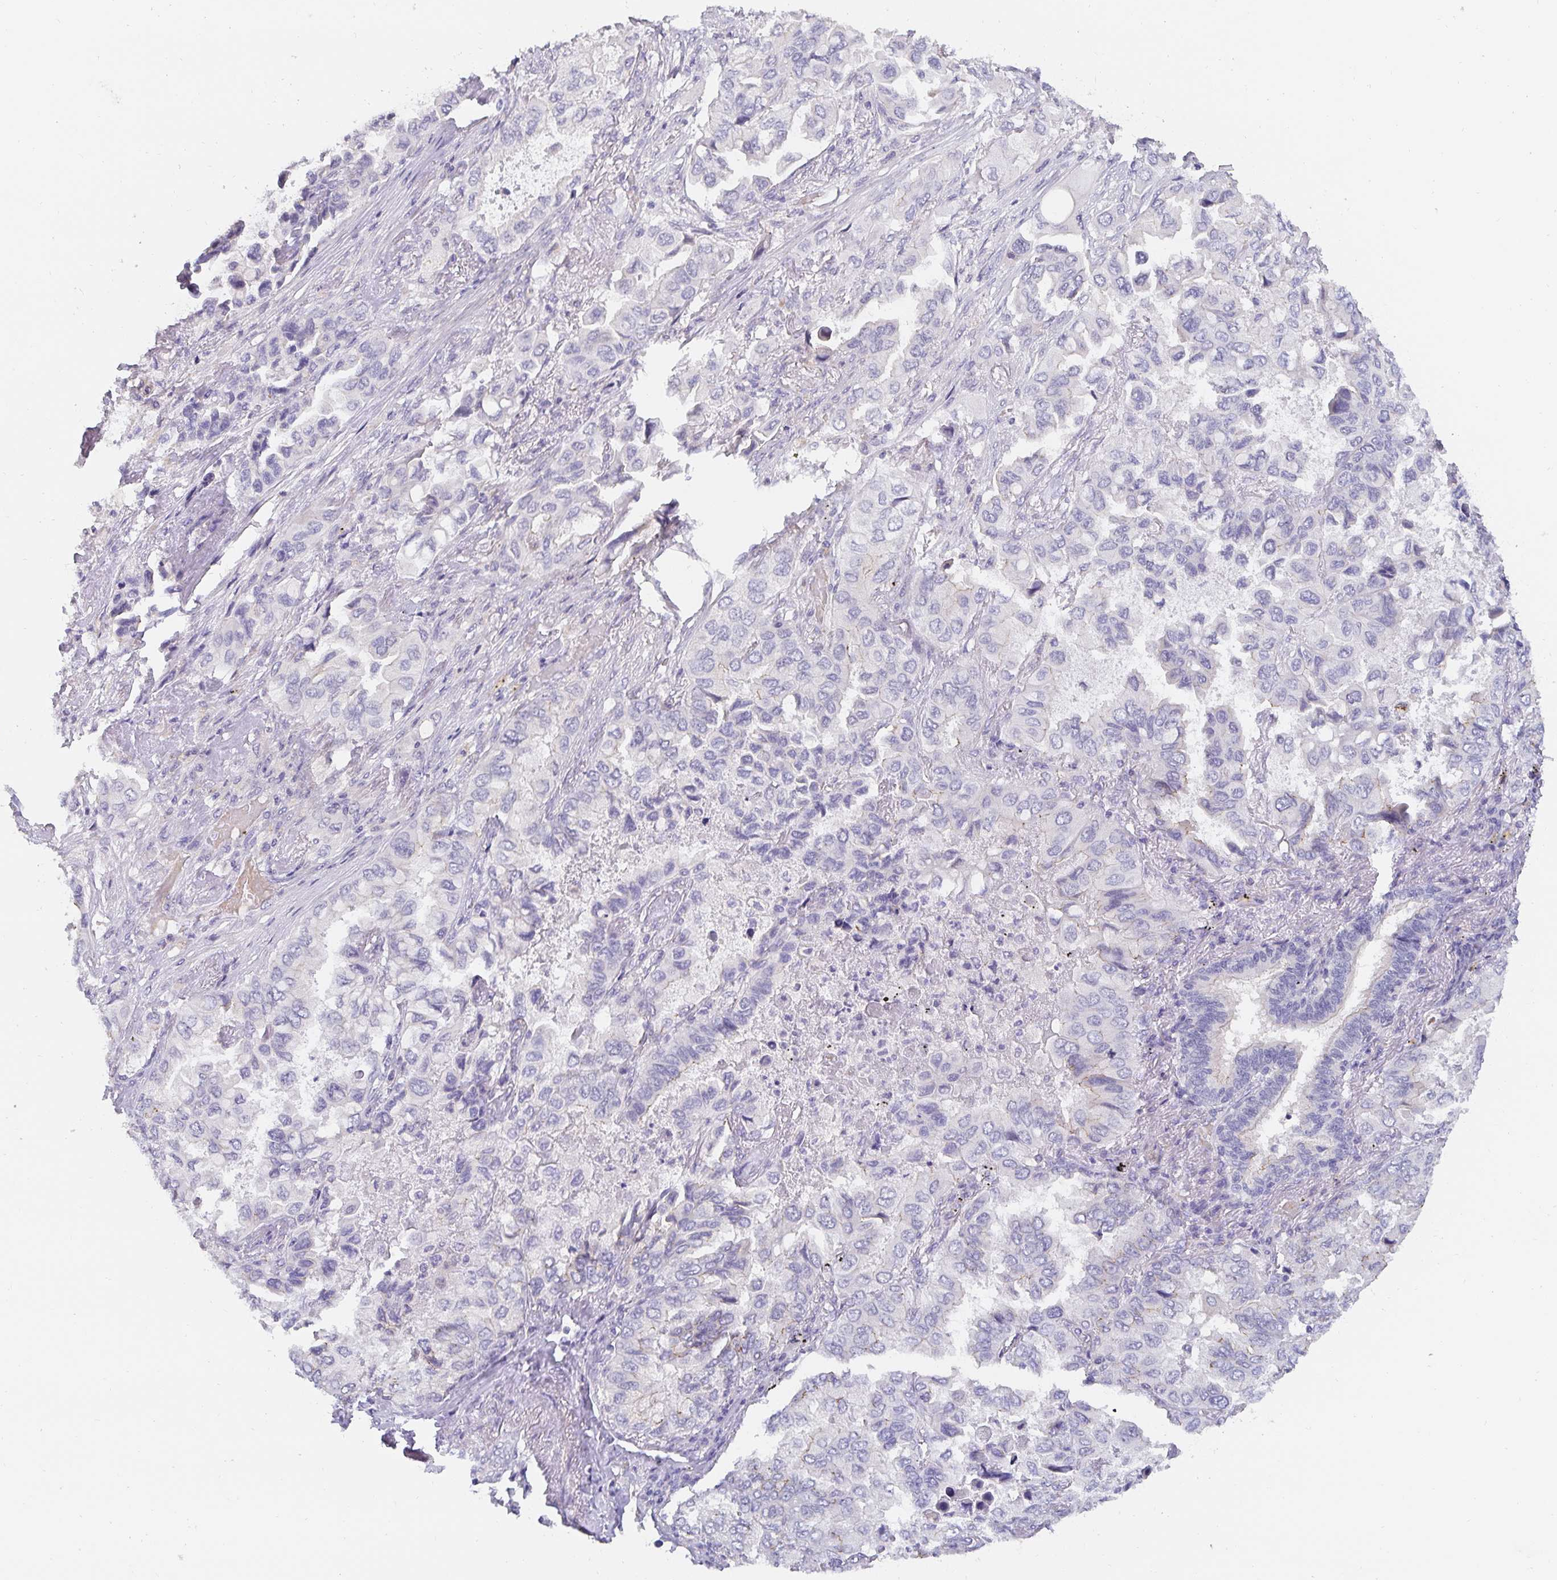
{"staining": {"intensity": "negative", "quantity": "none", "location": "none"}, "tissue": "lung cancer", "cell_type": "Tumor cells", "image_type": "cancer", "snomed": [{"axis": "morphology", "description": "Aneuploidy"}, {"axis": "morphology", "description": "Adenocarcinoma, NOS"}, {"axis": "morphology", "description": "Adenocarcinoma, metastatic, NOS"}, {"axis": "topography", "description": "Lymph node"}, {"axis": "topography", "description": "Lung"}], "caption": "High magnification brightfield microscopy of lung cancer stained with DAB (brown) and counterstained with hematoxylin (blue): tumor cells show no significant staining.", "gene": "PDX1", "patient": {"sex": "female", "age": 48}}